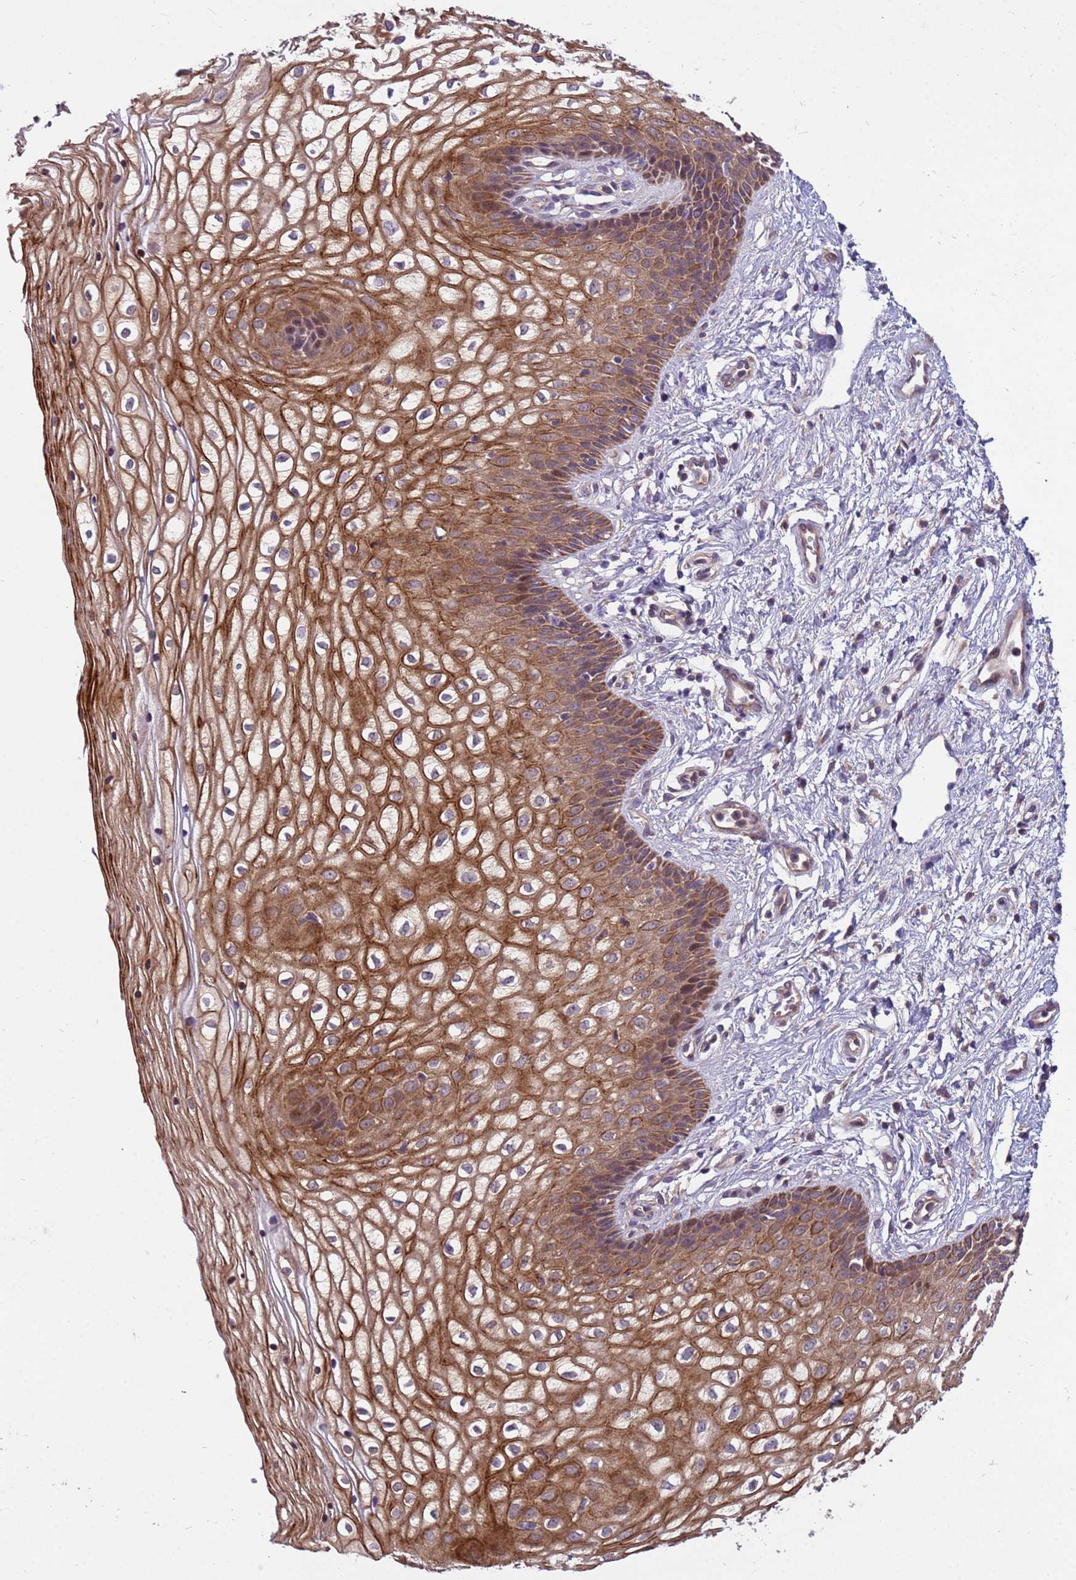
{"staining": {"intensity": "moderate", "quantity": ">75%", "location": "cytoplasmic/membranous"}, "tissue": "vagina", "cell_type": "Squamous epithelial cells", "image_type": "normal", "snomed": [{"axis": "morphology", "description": "Normal tissue, NOS"}, {"axis": "topography", "description": "Vagina"}], "caption": "Immunohistochemistry (IHC) of benign human vagina reveals medium levels of moderate cytoplasmic/membranous expression in approximately >75% of squamous epithelial cells.", "gene": "PPP2CA", "patient": {"sex": "female", "age": 34}}